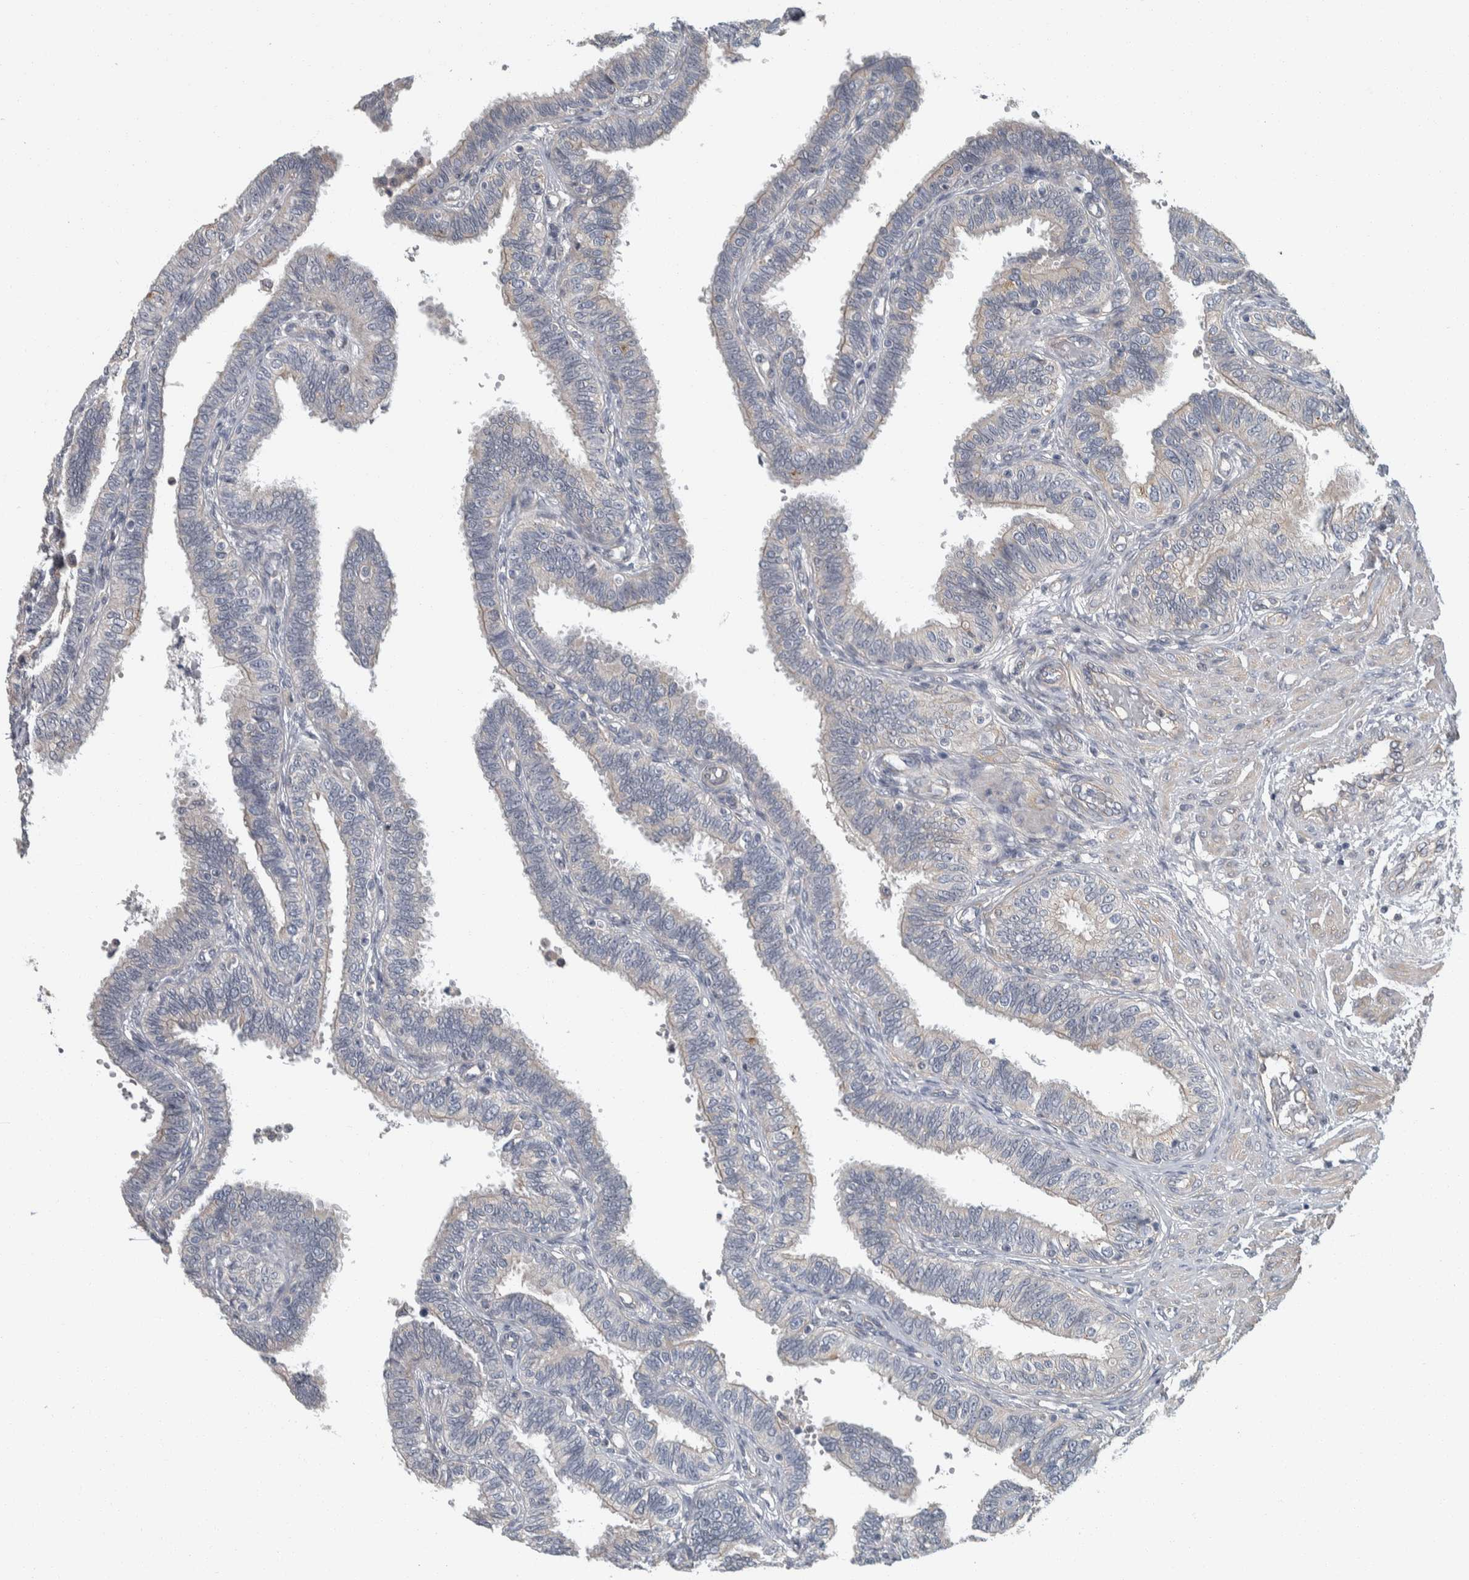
{"staining": {"intensity": "negative", "quantity": "none", "location": "none"}, "tissue": "fallopian tube", "cell_type": "Glandular cells", "image_type": "normal", "snomed": [{"axis": "morphology", "description": "Normal tissue, NOS"}, {"axis": "topography", "description": "Fallopian tube"}, {"axis": "topography", "description": "Placenta"}], "caption": "The image demonstrates no significant positivity in glandular cells of fallopian tube. (Brightfield microscopy of DAB IHC at high magnification).", "gene": "KCNJ3", "patient": {"sex": "female", "age": 34}}